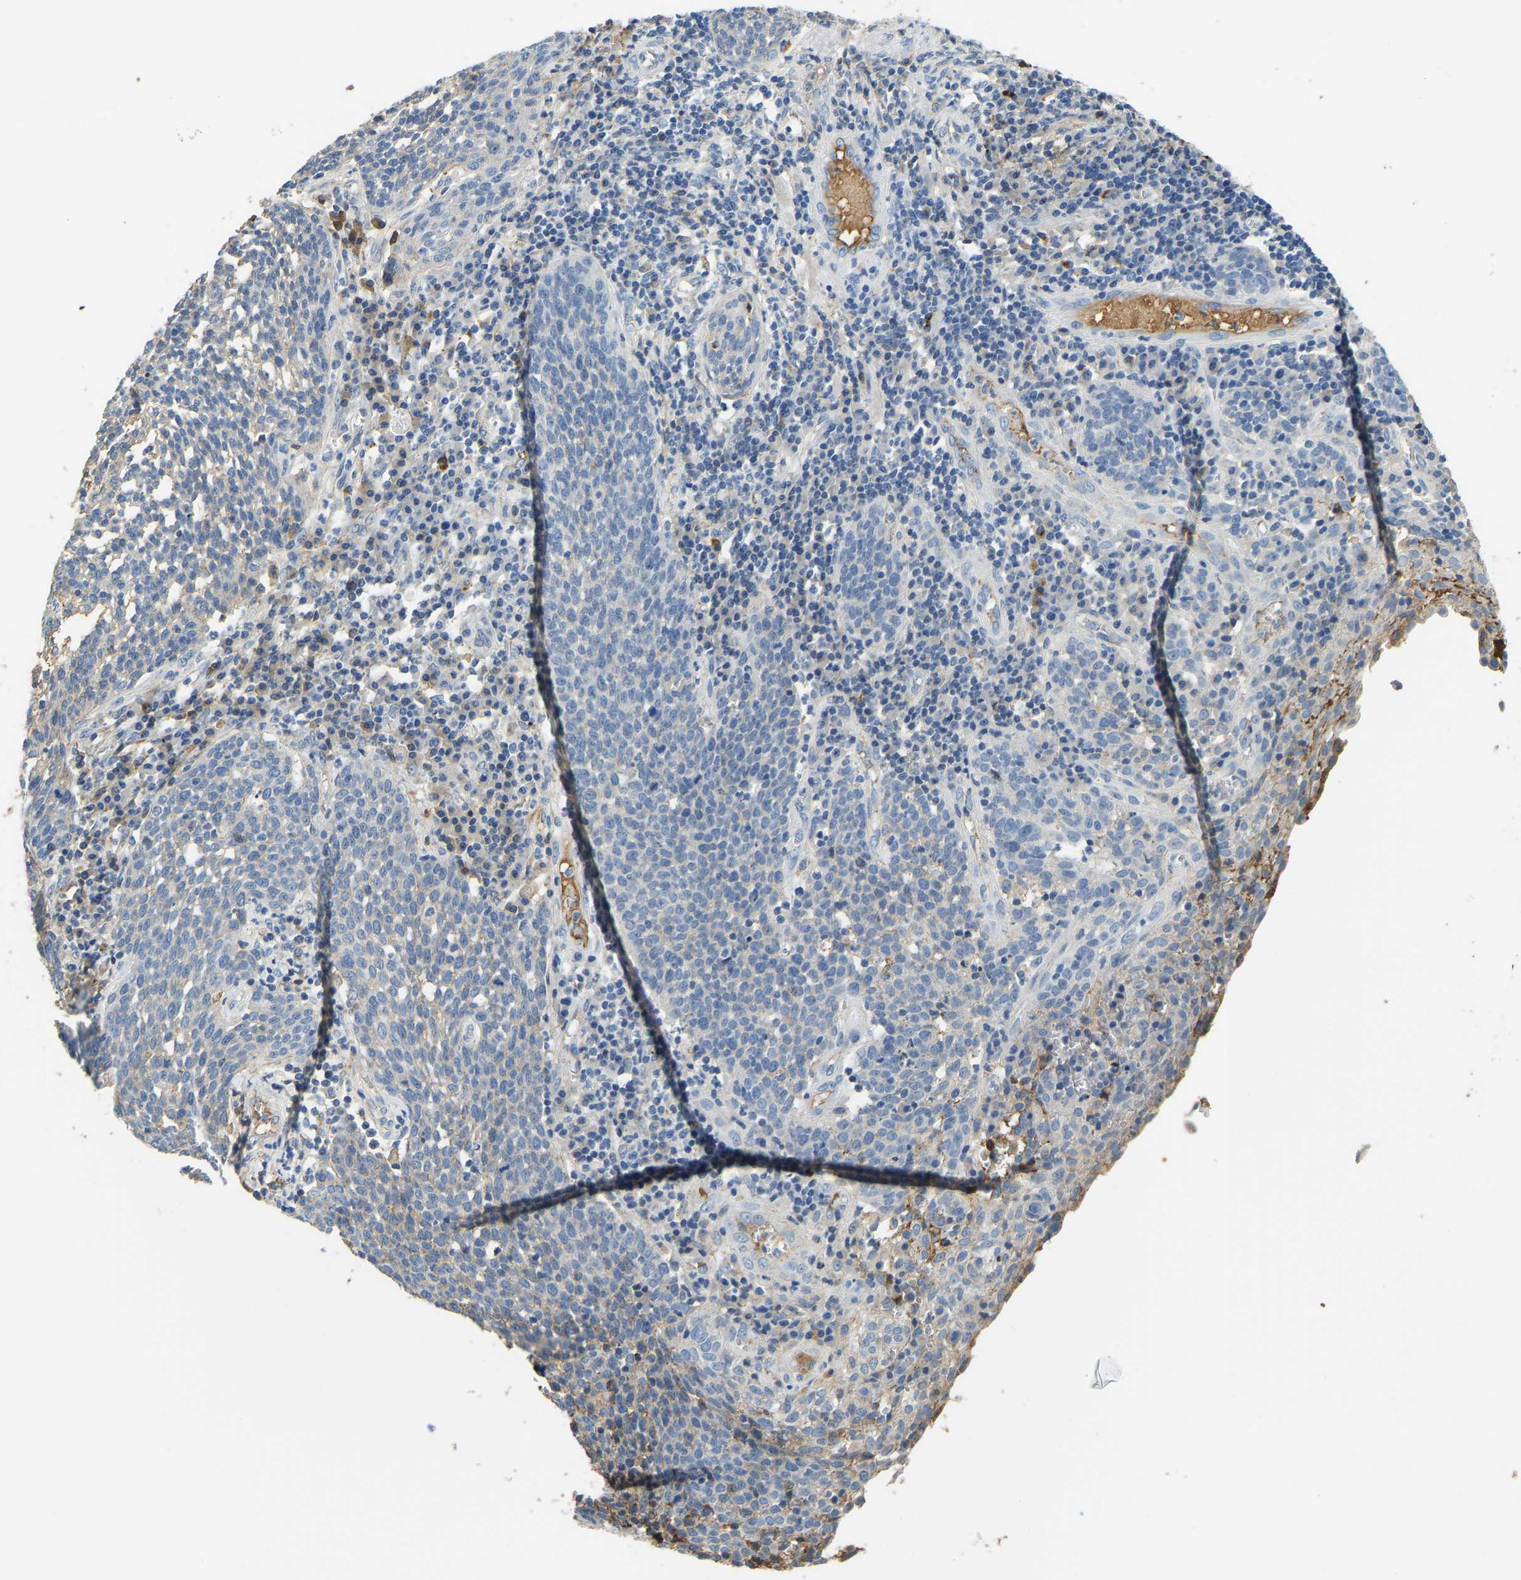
{"staining": {"intensity": "negative", "quantity": "none", "location": "none"}, "tissue": "cervical cancer", "cell_type": "Tumor cells", "image_type": "cancer", "snomed": [{"axis": "morphology", "description": "Squamous cell carcinoma, NOS"}, {"axis": "topography", "description": "Cervix"}], "caption": "An IHC photomicrograph of cervical cancer (squamous cell carcinoma) is shown. There is no staining in tumor cells of cervical cancer (squamous cell carcinoma).", "gene": "THBS4", "patient": {"sex": "female", "age": 34}}